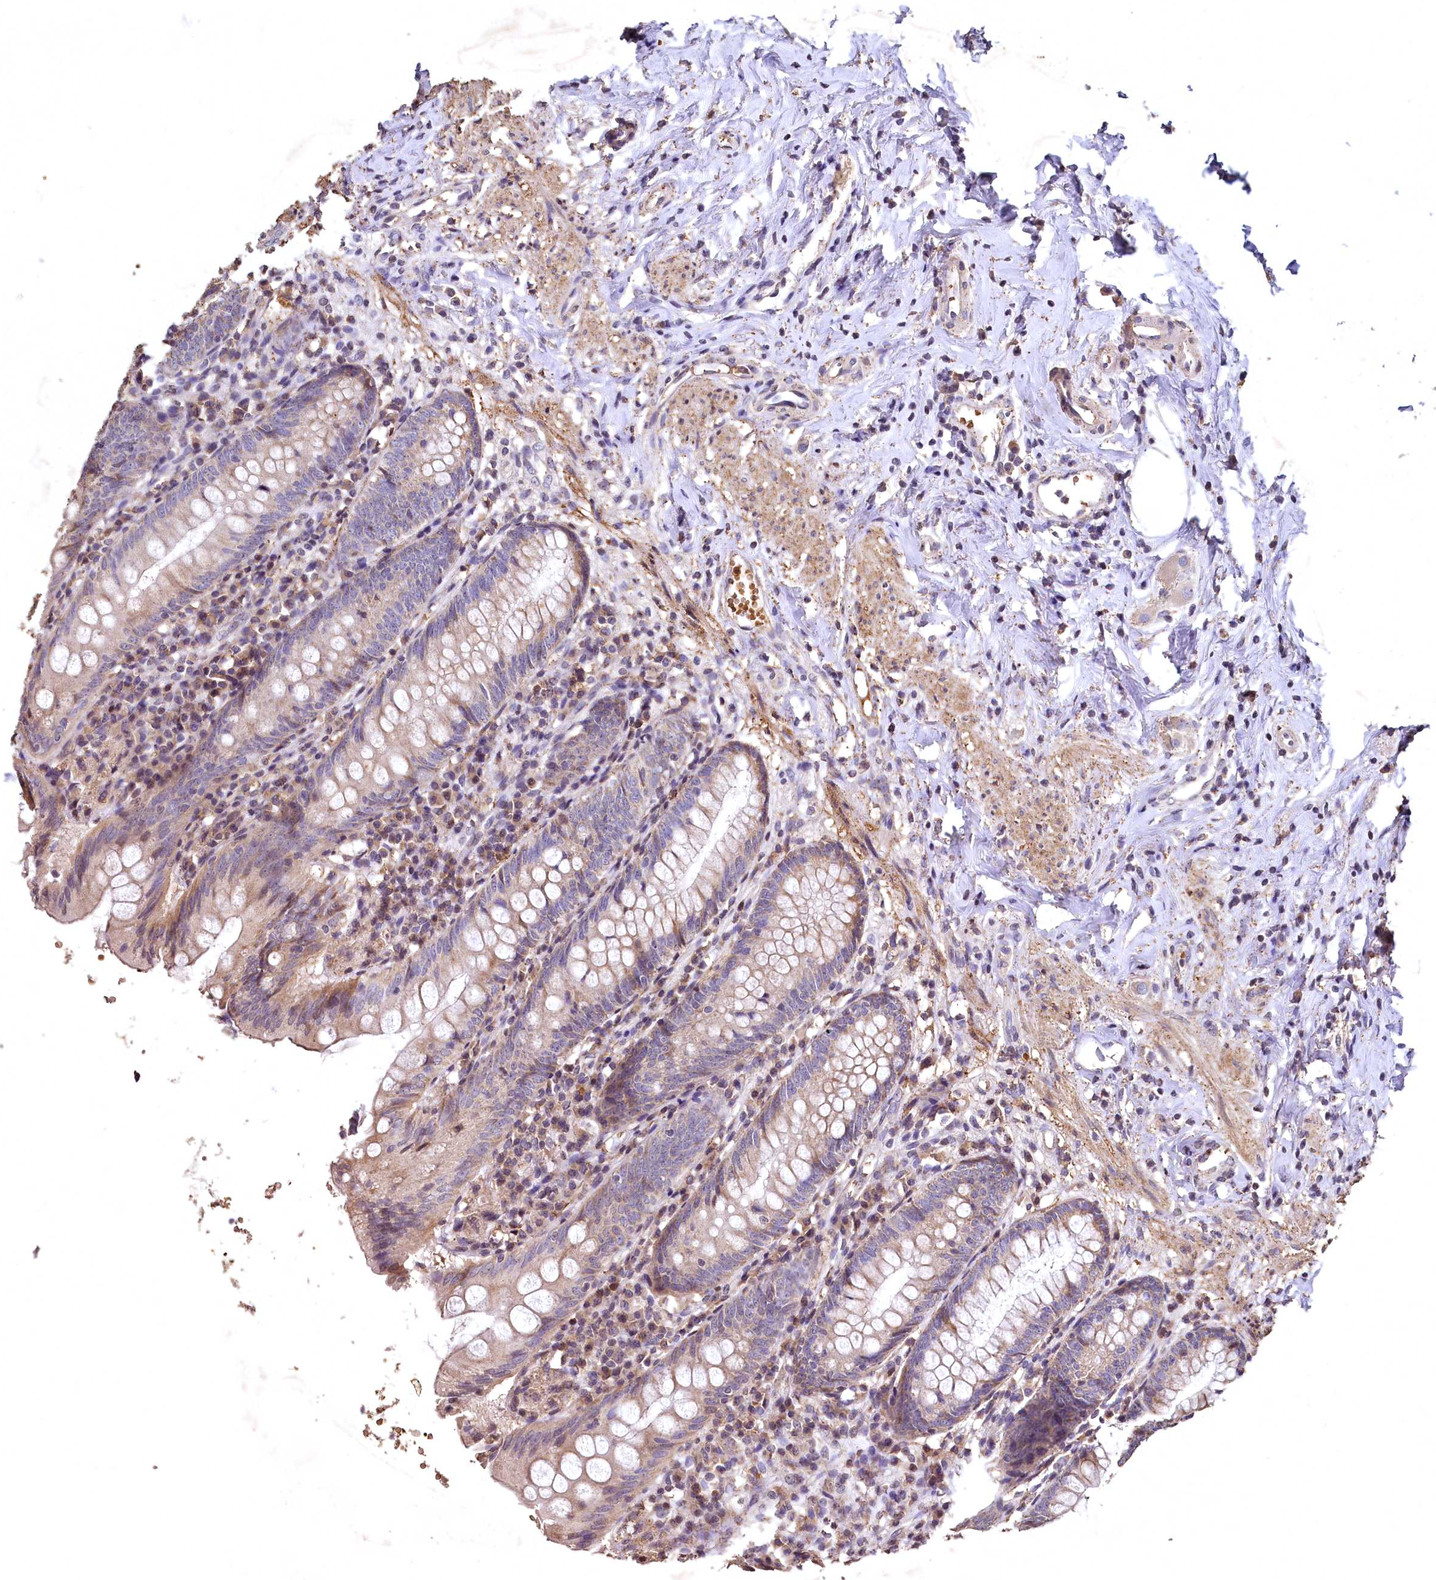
{"staining": {"intensity": "weak", "quantity": "<25%", "location": "cytoplasmic/membranous"}, "tissue": "appendix", "cell_type": "Glandular cells", "image_type": "normal", "snomed": [{"axis": "morphology", "description": "Normal tissue, NOS"}, {"axis": "topography", "description": "Appendix"}], "caption": "This is an immunohistochemistry (IHC) photomicrograph of unremarkable appendix. There is no staining in glandular cells.", "gene": "SPTA1", "patient": {"sex": "female", "age": 54}}